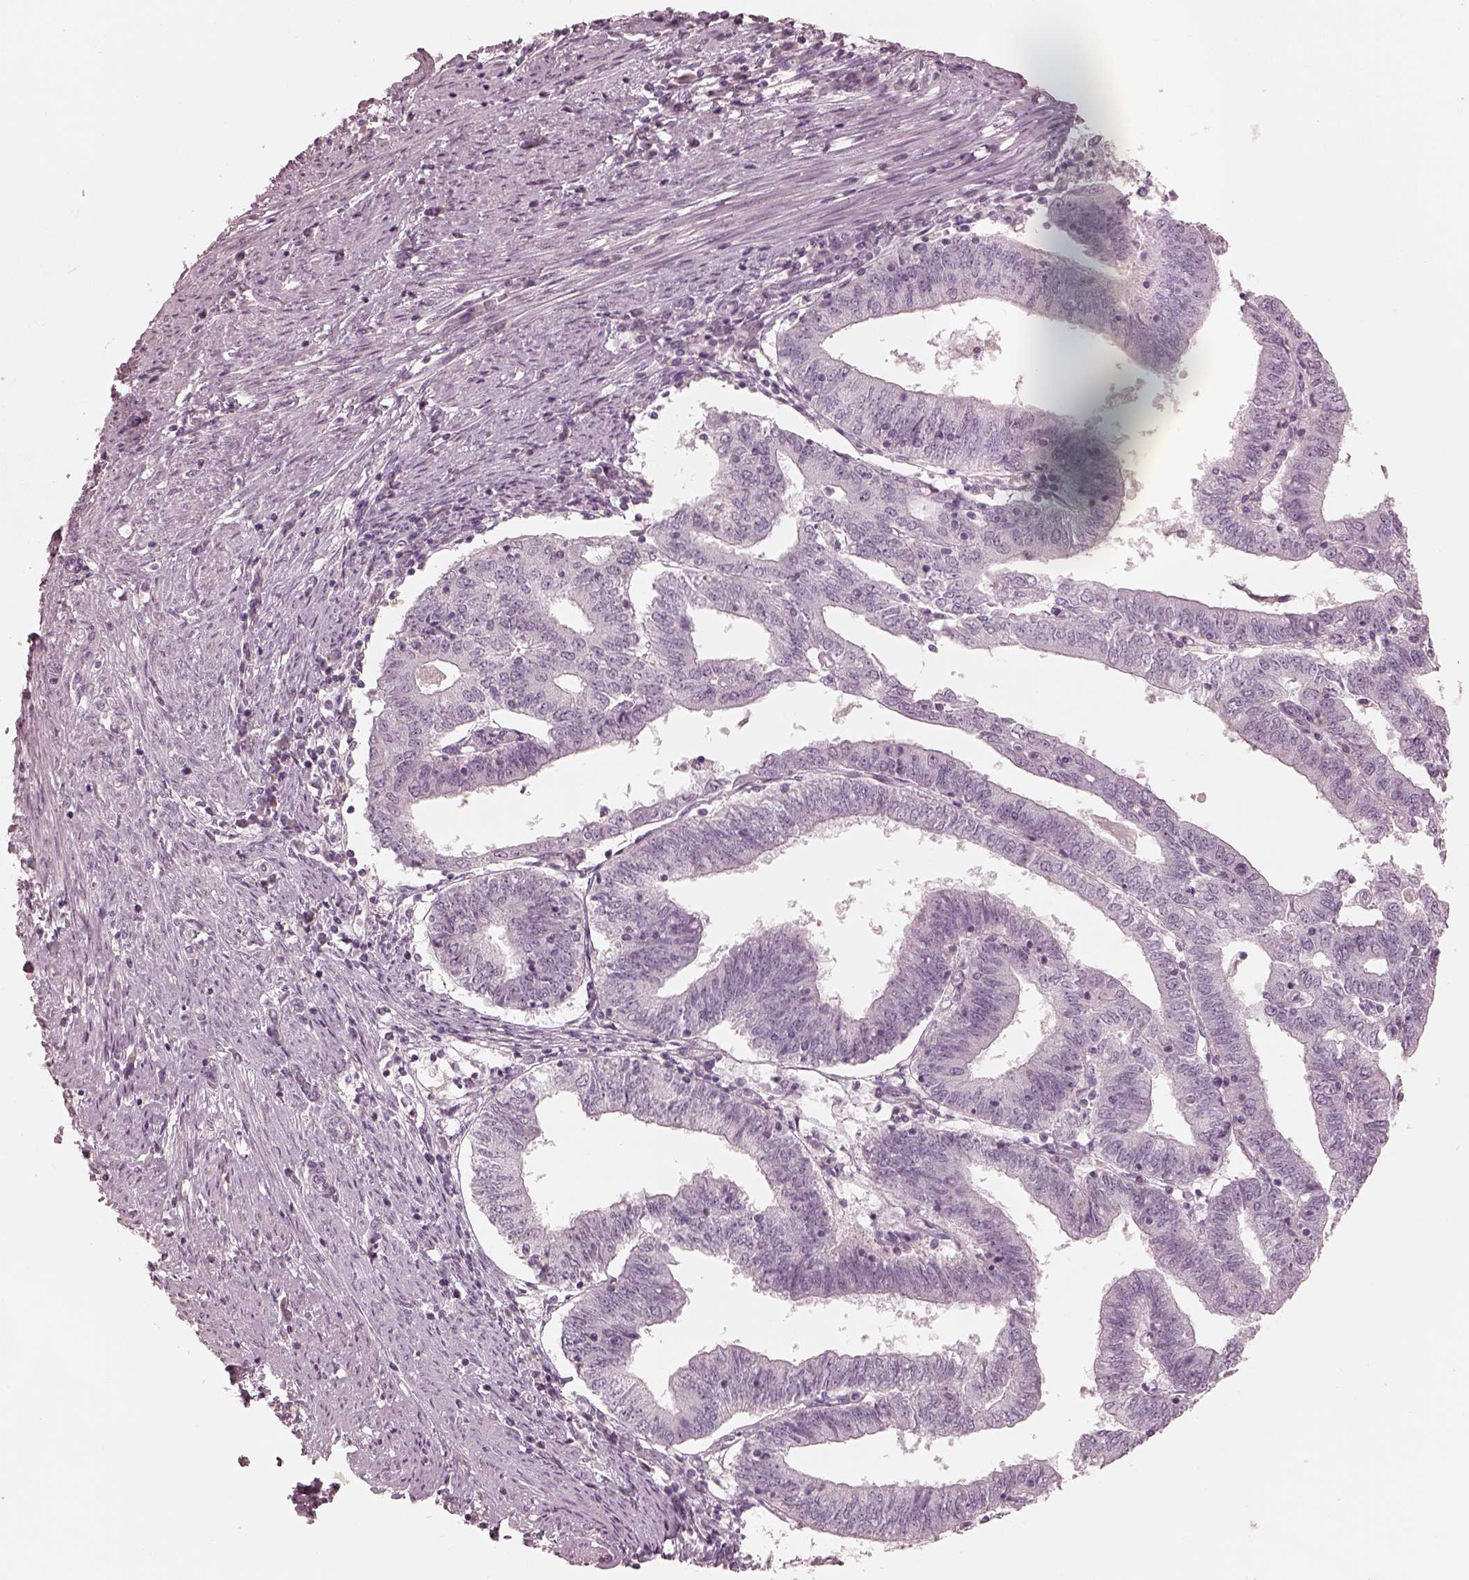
{"staining": {"intensity": "negative", "quantity": "none", "location": "none"}, "tissue": "endometrial cancer", "cell_type": "Tumor cells", "image_type": "cancer", "snomed": [{"axis": "morphology", "description": "Adenocarcinoma, NOS"}, {"axis": "topography", "description": "Endometrium"}], "caption": "The immunohistochemistry photomicrograph has no significant expression in tumor cells of endometrial cancer tissue. (IHC, brightfield microscopy, high magnification).", "gene": "PRKACG", "patient": {"sex": "female", "age": 82}}